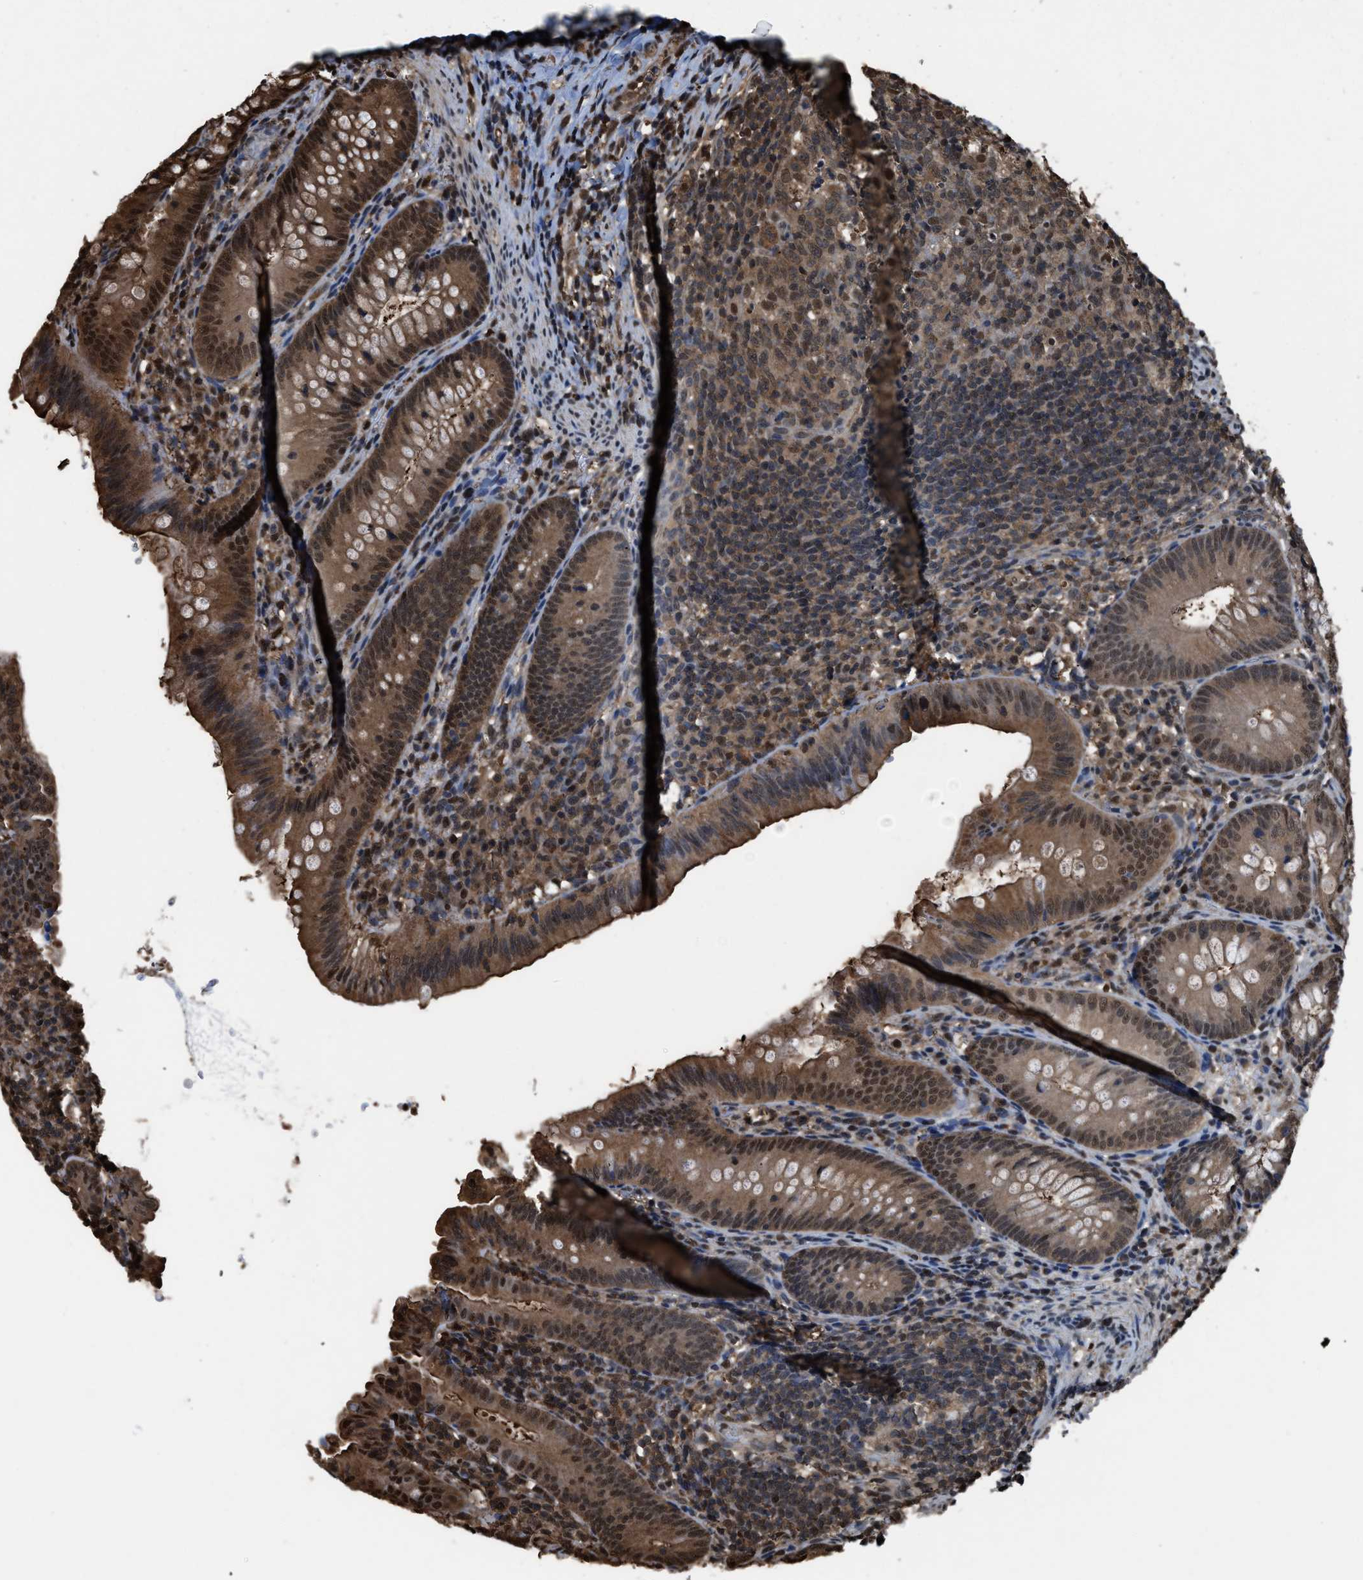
{"staining": {"intensity": "moderate", "quantity": ">75%", "location": "cytoplasmic/membranous,nuclear"}, "tissue": "appendix", "cell_type": "Glandular cells", "image_type": "normal", "snomed": [{"axis": "morphology", "description": "Normal tissue, NOS"}, {"axis": "topography", "description": "Appendix"}], "caption": "Immunohistochemical staining of unremarkable human appendix shows >75% levels of moderate cytoplasmic/membranous,nuclear protein staining in about >75% of glandular cells.", "gene": "FNTA", "patient": {"sex": "male", "age": 1}}